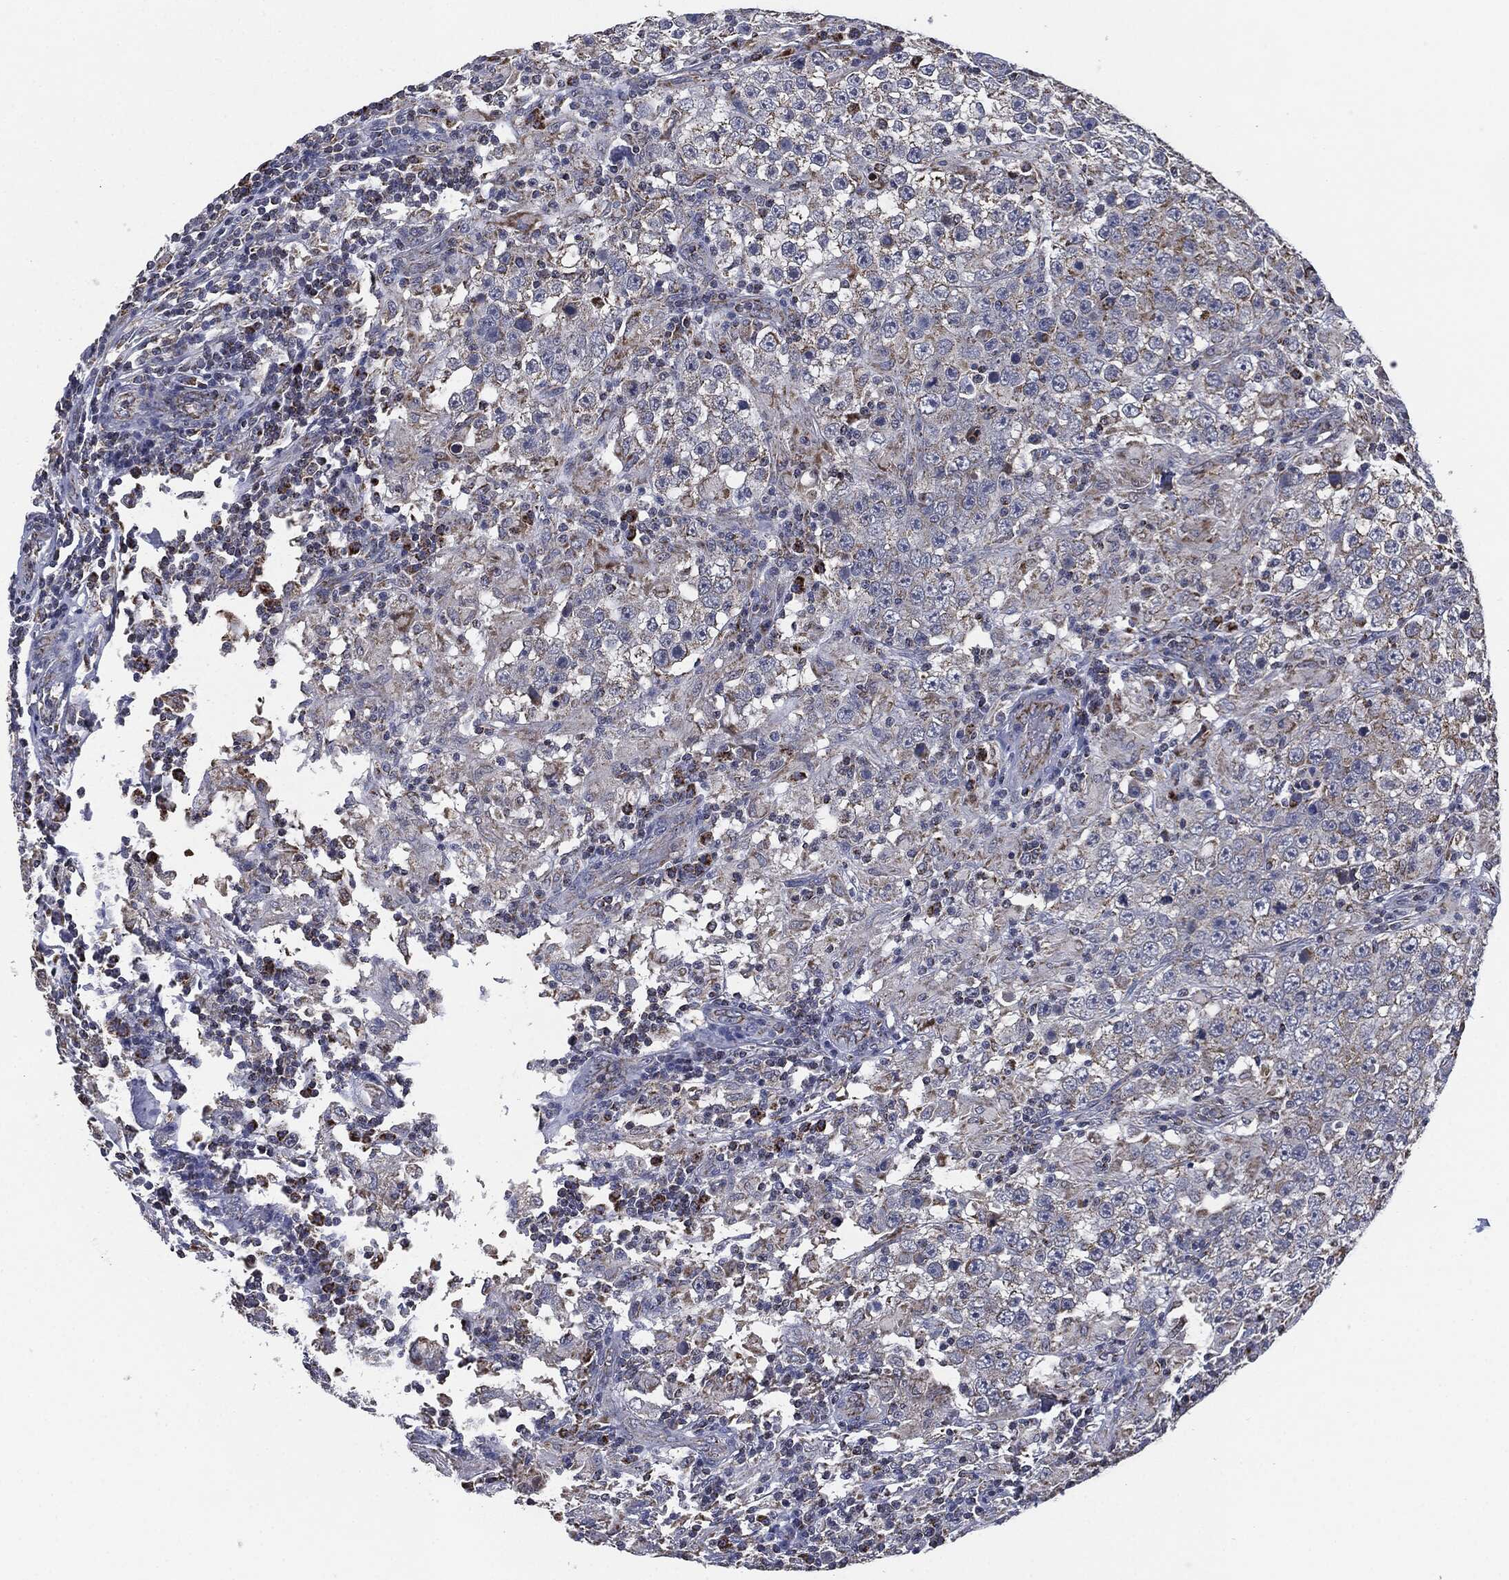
{"staining": {"intensity": "negative", "quantity": "none", "location": "none"}, "tissue": "testis cancer", "cell_type": "Tumor cells", "image_type": "cancer", "snomed": [{"axis": "morphology", "description": "Seminoma, NOS"}, {"axis": "morphology", "description": "Carcinoma, Embryonal, NOS"}, {"axis": "topography", "description": "Testis"}], "caption": "IHC photomicrograph of human testis embryonal carcinoma stained for a protein (brown), which exhibits no staining in tumor cells.", "gene": "NDUFV2", "patient": {"sex": "male", "age": 41}}